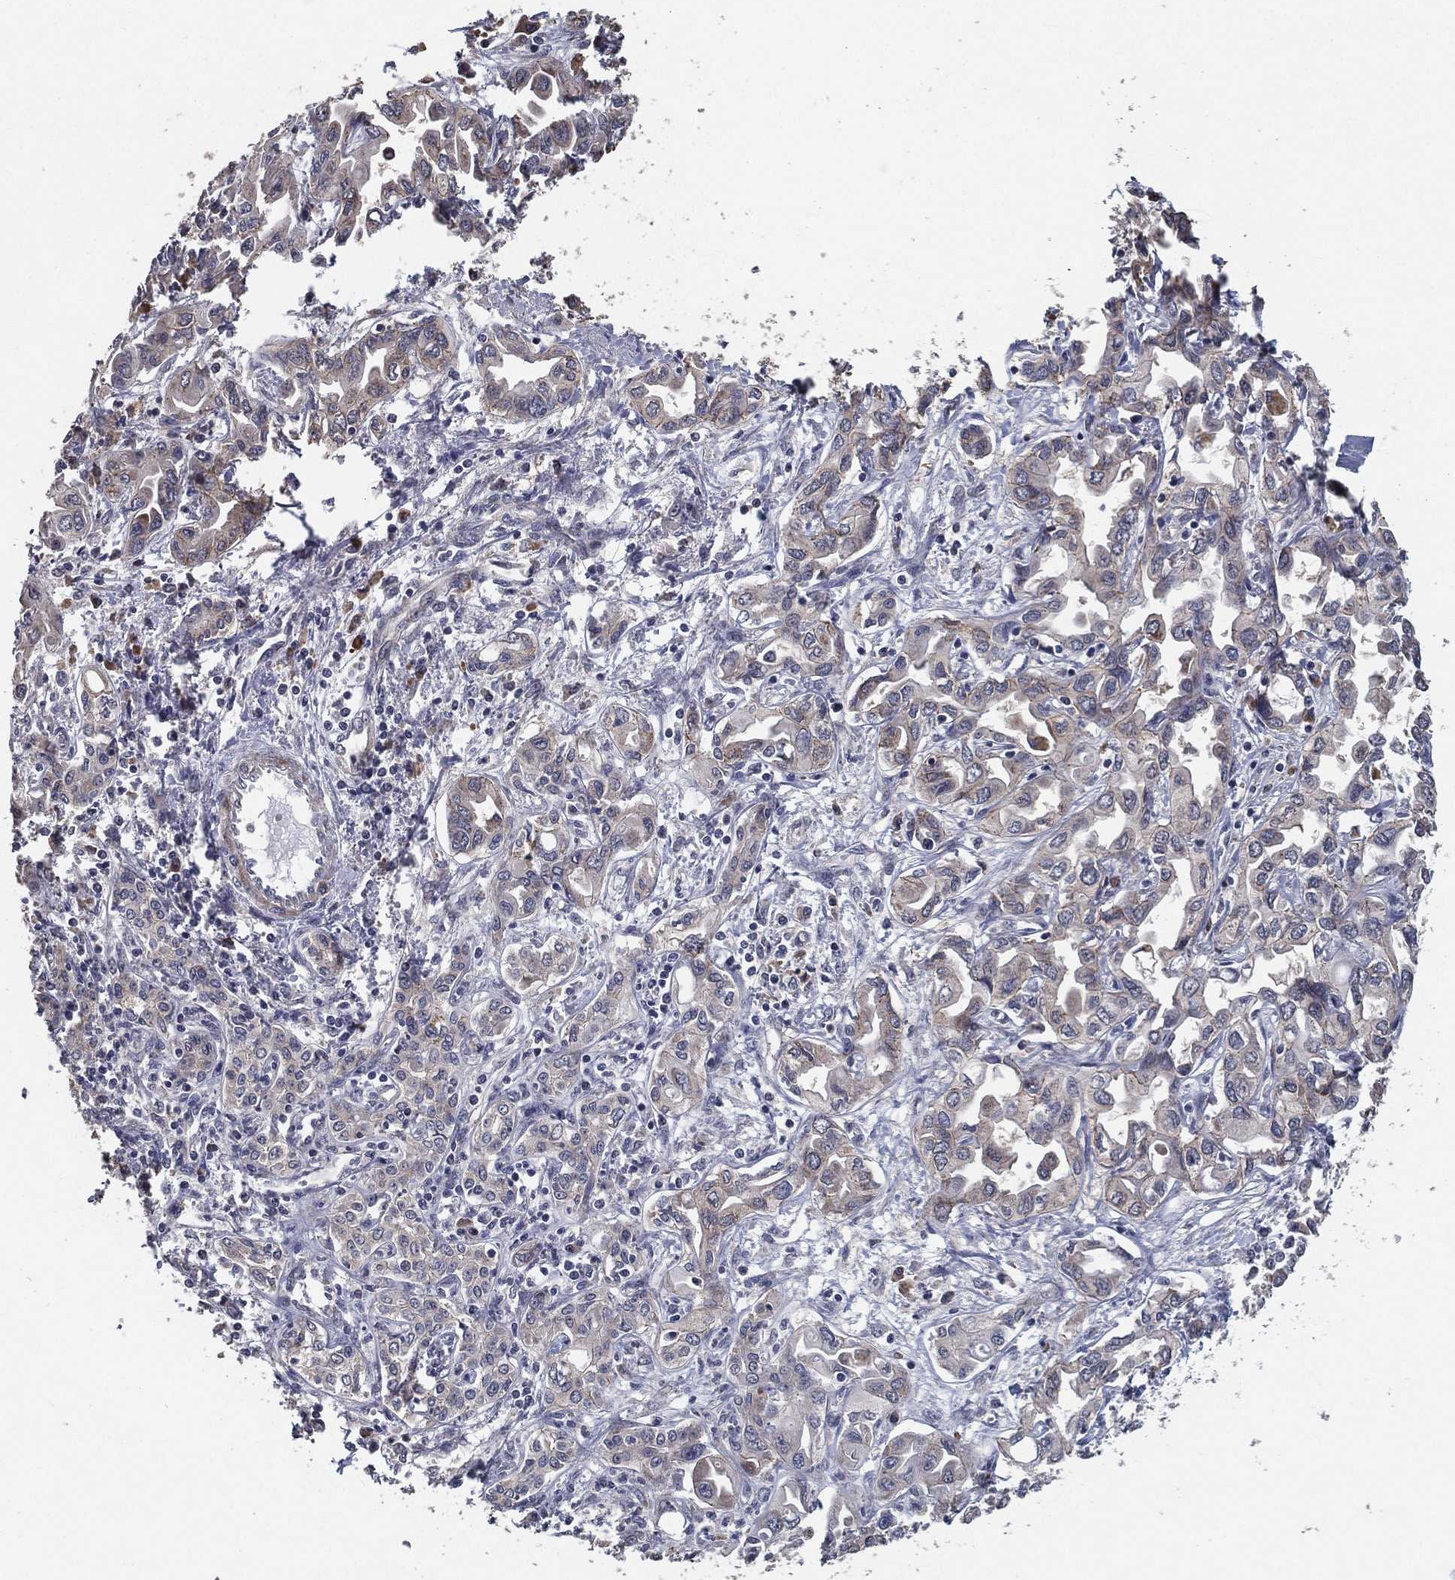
{"staining": {"intensity": "weak", "quantity": "<25%", "location": "cytoplasmic/membranous"}, "tissue": "liver cancer", "cell_type": "Tumor cells", "image_type": "cancer", "snomed": [{"axis": "morphology", "description": "Cholangiocarcinoma"}, {"axis": "topography", "description": "Liver"}], "caption": "High power microscopy micrograph of an immunohistochemistry micrograph of liver cancer (cholangiocarcinoma), revealing no significant positivity in tumor cells.", "gene": "PCNT", "patient": {"sex": "female", "age": 64}}